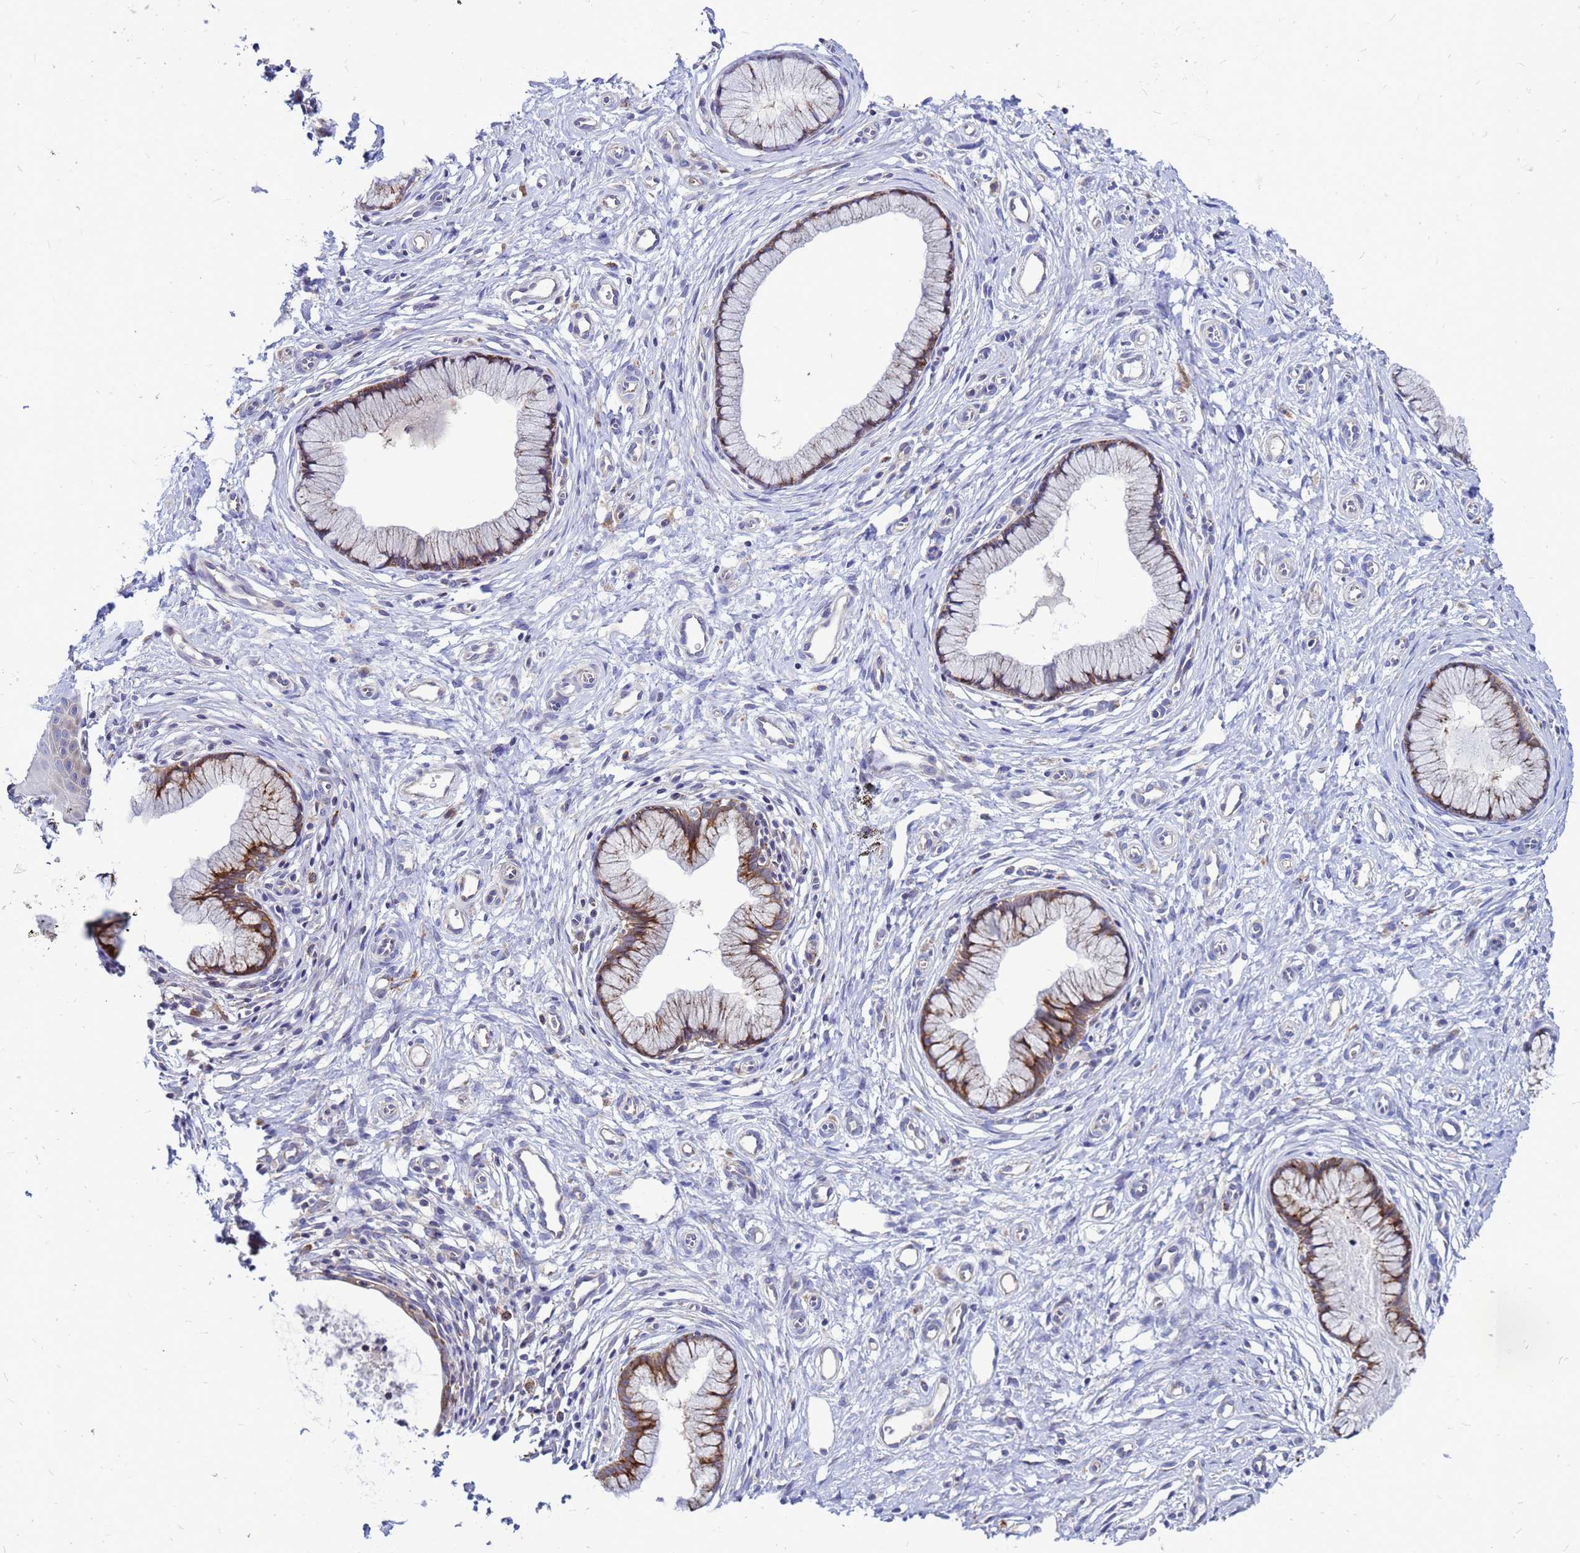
{"staining": {"intensity": "strong", "quantity": "25%-75%", "location": "cytoplasmic/membranous"}, "tissue": "cervix", "cell_type": "Glandular cells", "image_type": "normal", "snomed": [{"axis": "morphology", "description": "Normal tissue, NOS"}, {"axis": "topography", "description": "Cervix"}], "caption": "An immunohistochemistry (IHC) image of unremarkable tissue is shown. Protein staining in brown labels strong cytoplasmic/membranous positivity in cervix within glandular cells.", "gene": "FHIP1A", "patient": {"sex": "female", "age": 36}}